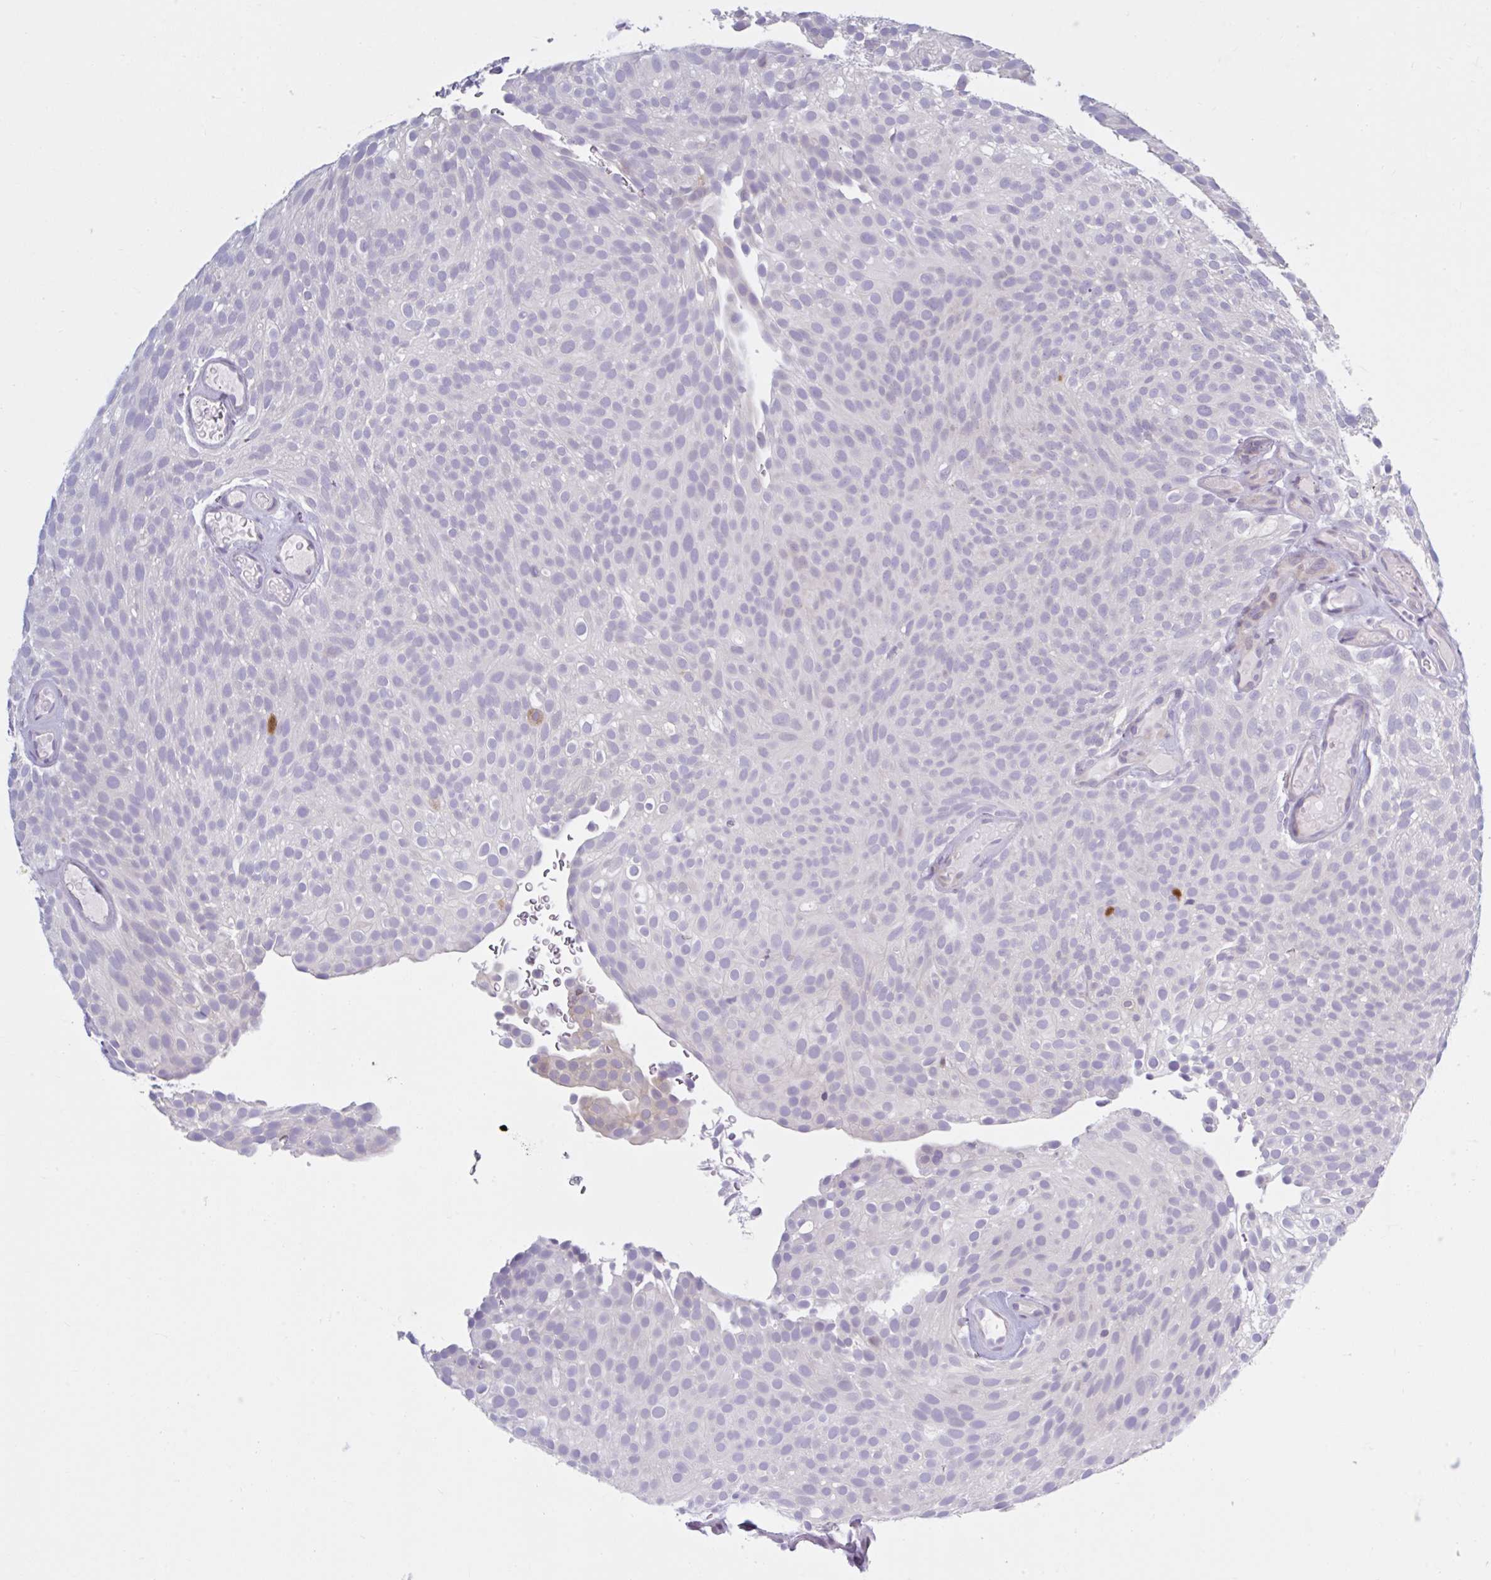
{"staining": {"intensity": "negative", "quantity": "none", "location": "none"}, "tissue": "urothelial cancer", "cell_type": "Tumor cells", "image_type": "cancer", "snomed": [{"axis": "morphology", "description": "Urothelial carcinoma, Low grade"}, {"axis": "topography", "description": "Urinary bladder"}], "caption": "Immunohistochemical staining of urothelial cancer demonstrates no significant staining in tumor cells.", "gene": "FAM153A", "patient": {"sex": "male", "age": 78}}